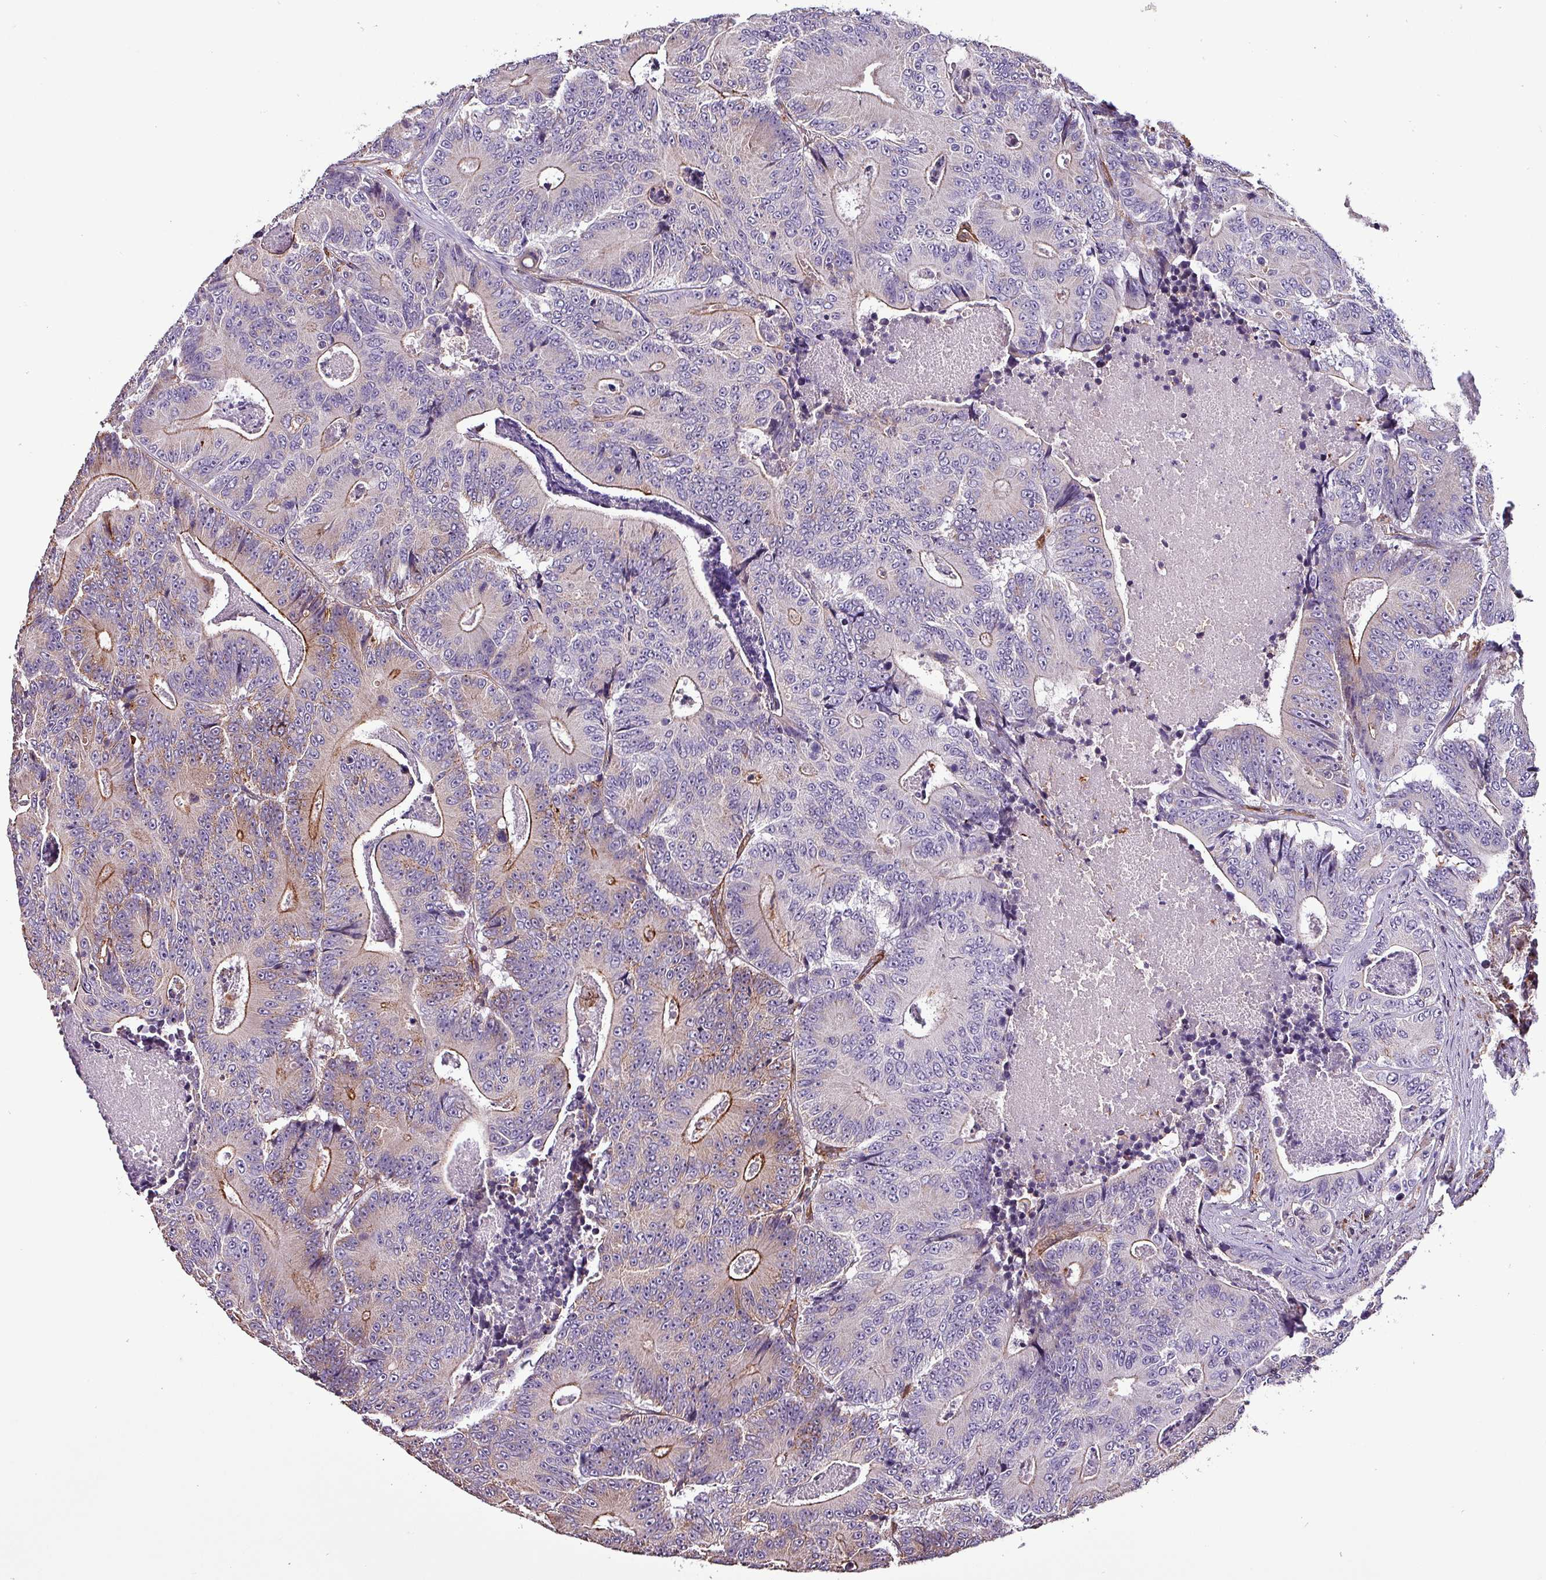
{"staining": {"intensity": "moderate", "quantity": "<25%", "location": "cytoplasmic/membranous"}, "tissue": "colorectal cancer", "cell_type": "Tumor cells", "image_type": "cancer", "snomed": [{"axis": "morphology", "description": "Adenocarcinoma, NOS"}, {"axis": "topography", "description": "Colon"}], "caption": "Moderate cytoplasmic/membranous protein positivity is seen in about <25% of tumor cells in adenocarcinoma (colorectal).", "gene": "SCIN", "patient": {"sex": "male", "age": 83}}